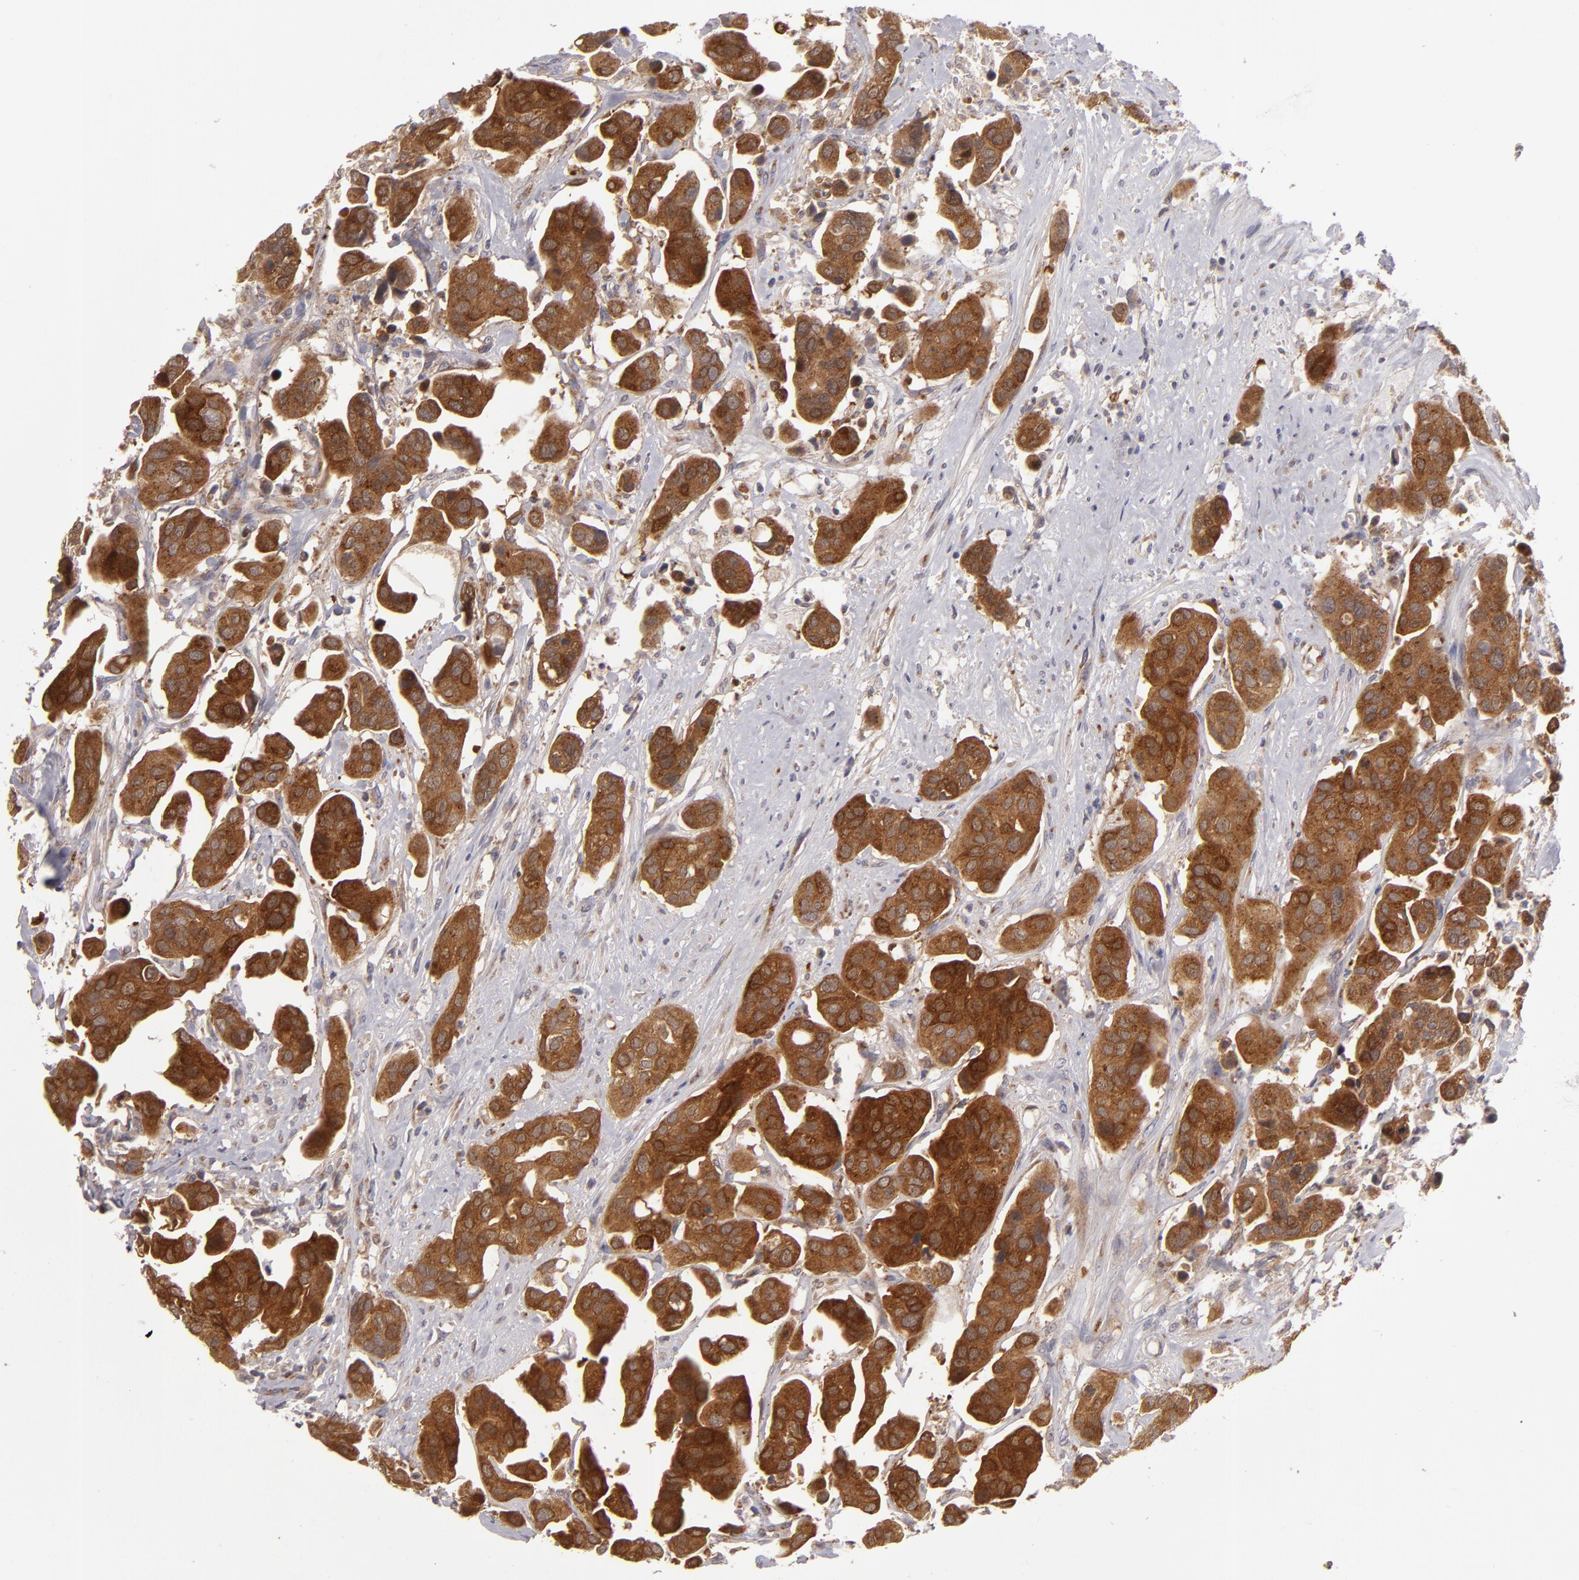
{"staining": {"intensity": "strong", "quantity": ">75%", "location": "cytoplasmic/membranous"}, "tissue": "urothelial cancer", "cell_type": "Tumor cells", "image_type": "cancer", "snomed": [{"axis": "morphology", "description": "Adenocarcinoma, NOS"}, {"axis": "topography", "description": "Urinary bladder"}], "caption": "A high amount of strong cytoplasmic/membranous staining is identified in about >75% of tumor cells in urothelial cancer tissue.", "gene": "SH2D4A", "patient": {"sex": "male", "age": 61}}